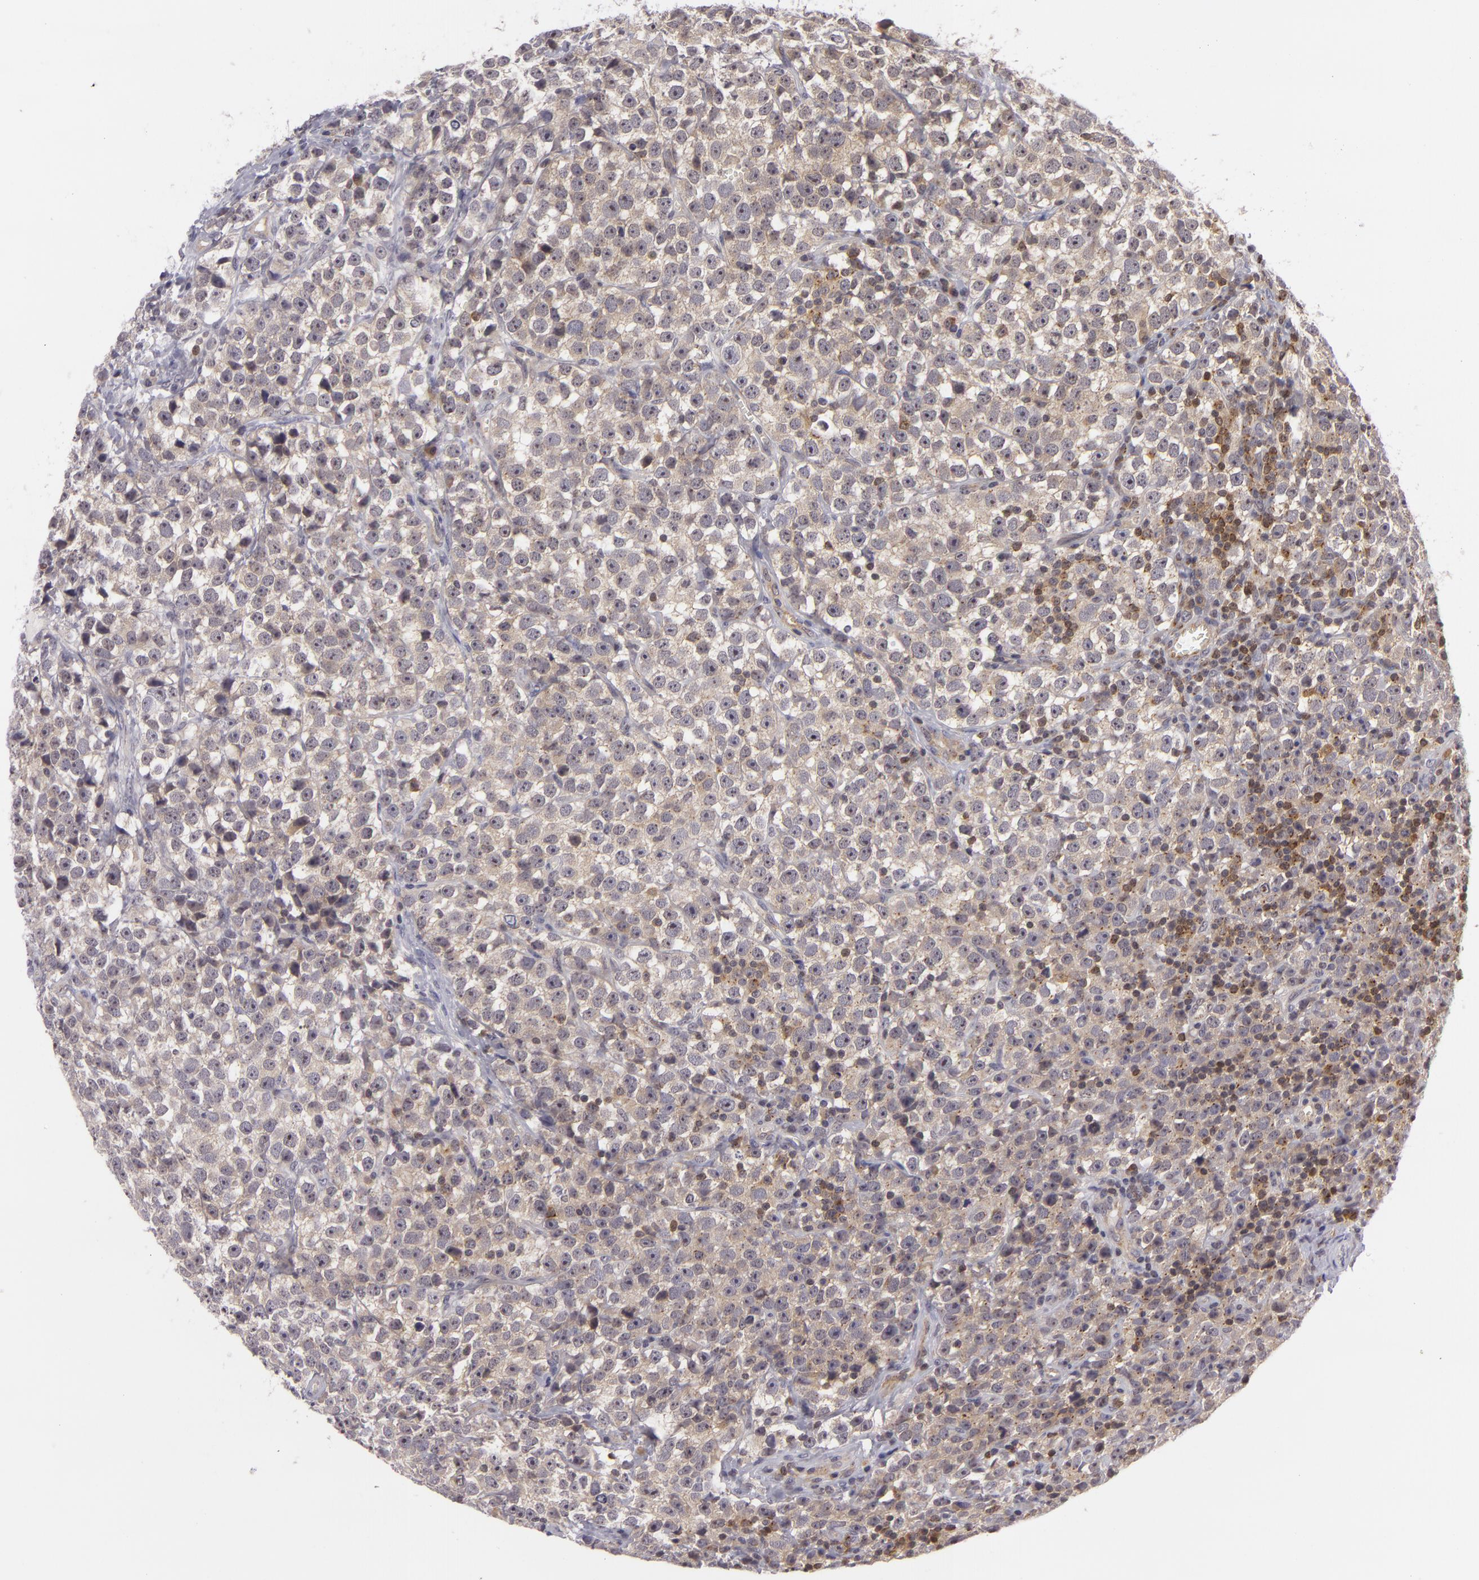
{"staining": {"intensity": "weak", "quantity": "25%-75%", "location": "cytoplasmic/membranous"}, "tissue": "testis cancer", "cell_type": "Tumor cells", "image_type": "cancer", "snomed": [{"axis": "morphology", "description": "Seminoma, NOS"}, {"axis": "topography", "description": "Testis"}], "caption": "Testis seminoma stained with a protein marker shows weak staining in tumor cells.", "gene": "BCL10", "patient": {"sex": "male", "age": 25}}